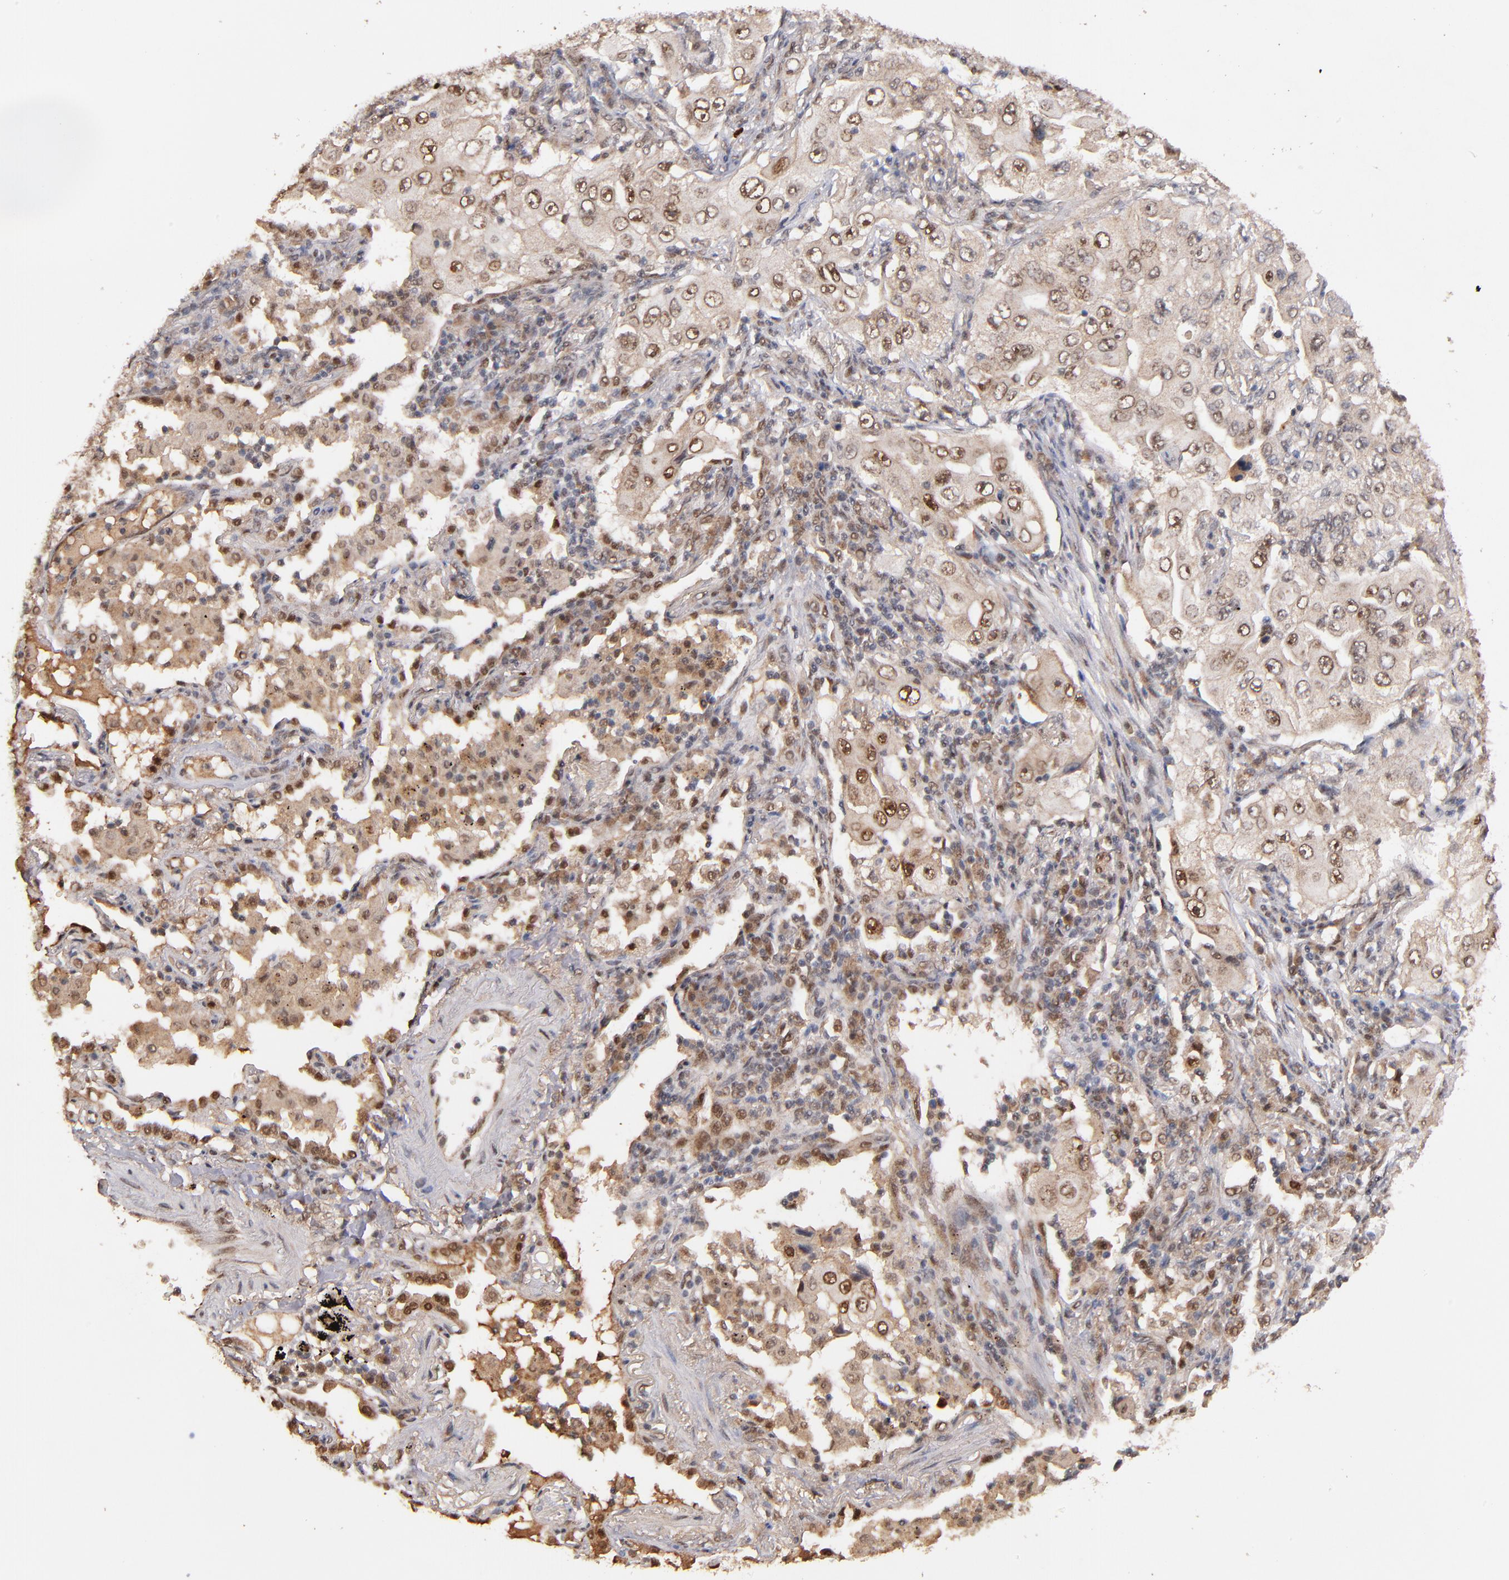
{"staining": {"intensity": "moderate", "quantity": "25%-75%", "location": "cytoplasmic/membranous,nuclear"}, "tissue": "lung cancer", "cell_type": "Tumor cells", "image_type": "cancer", "snomed": [{"axis": "morphology", "description": "Adenocarcinoma, NOS"}, {"axis": "topography", "description": "Lung"}], "caption": "IHC of lung adenocarcinoma reveals medium levels of moderate cytoplasmic/membranous and nuclear positivity in approximately 25%-75% of tumor cells.", "gene": "EAPP", "patient": {"sex": "male", "age": 84}}